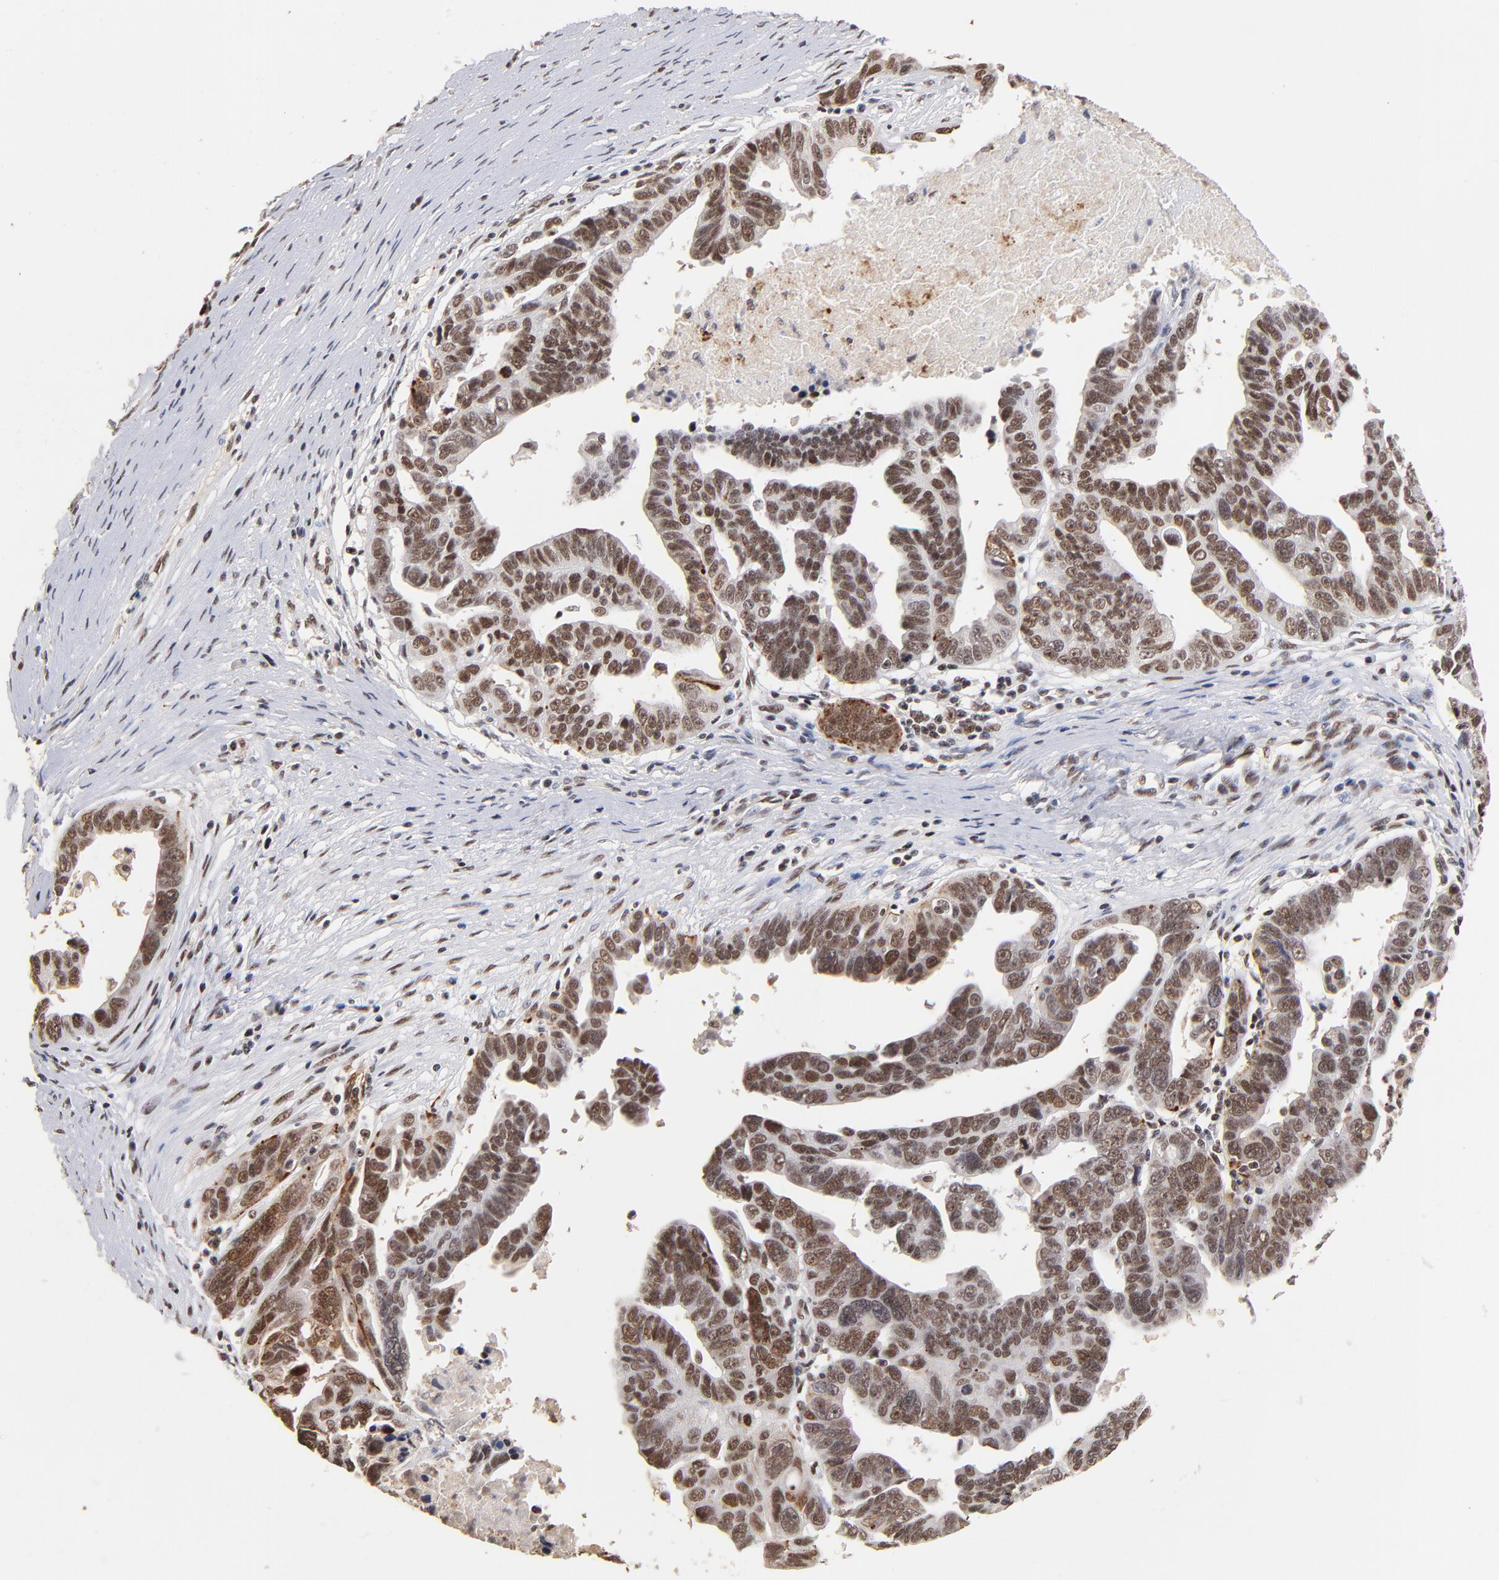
{"staining": {"intensity": "strong", "quantity": ">75%", "location": "nuclear"}, "tissue": "ovarian cancer", "cell_type": "Tumor cells", "image_type": "cancer", "snomed": [{"axis": "morphology", "description": "Carcinoma, endometroid"}, {"axis": "morphology", "description": "Cystadenocarcinoma, serous, NOS"}, {"axis": "topography", "description": "Ovary"}], "caption": "Serous cystadenocarcinoma (ovarian) stained with DAB (3,3'-diaminobenzidine) immunohistochemistry demonstrates high levels of strong nuclear expression in about >75% of tumor cells. (DAB = brown stain, brightfield microscopy at high magnification).", "gene": "ZNF146", "patient": {"sex": "female", "age": 45}}